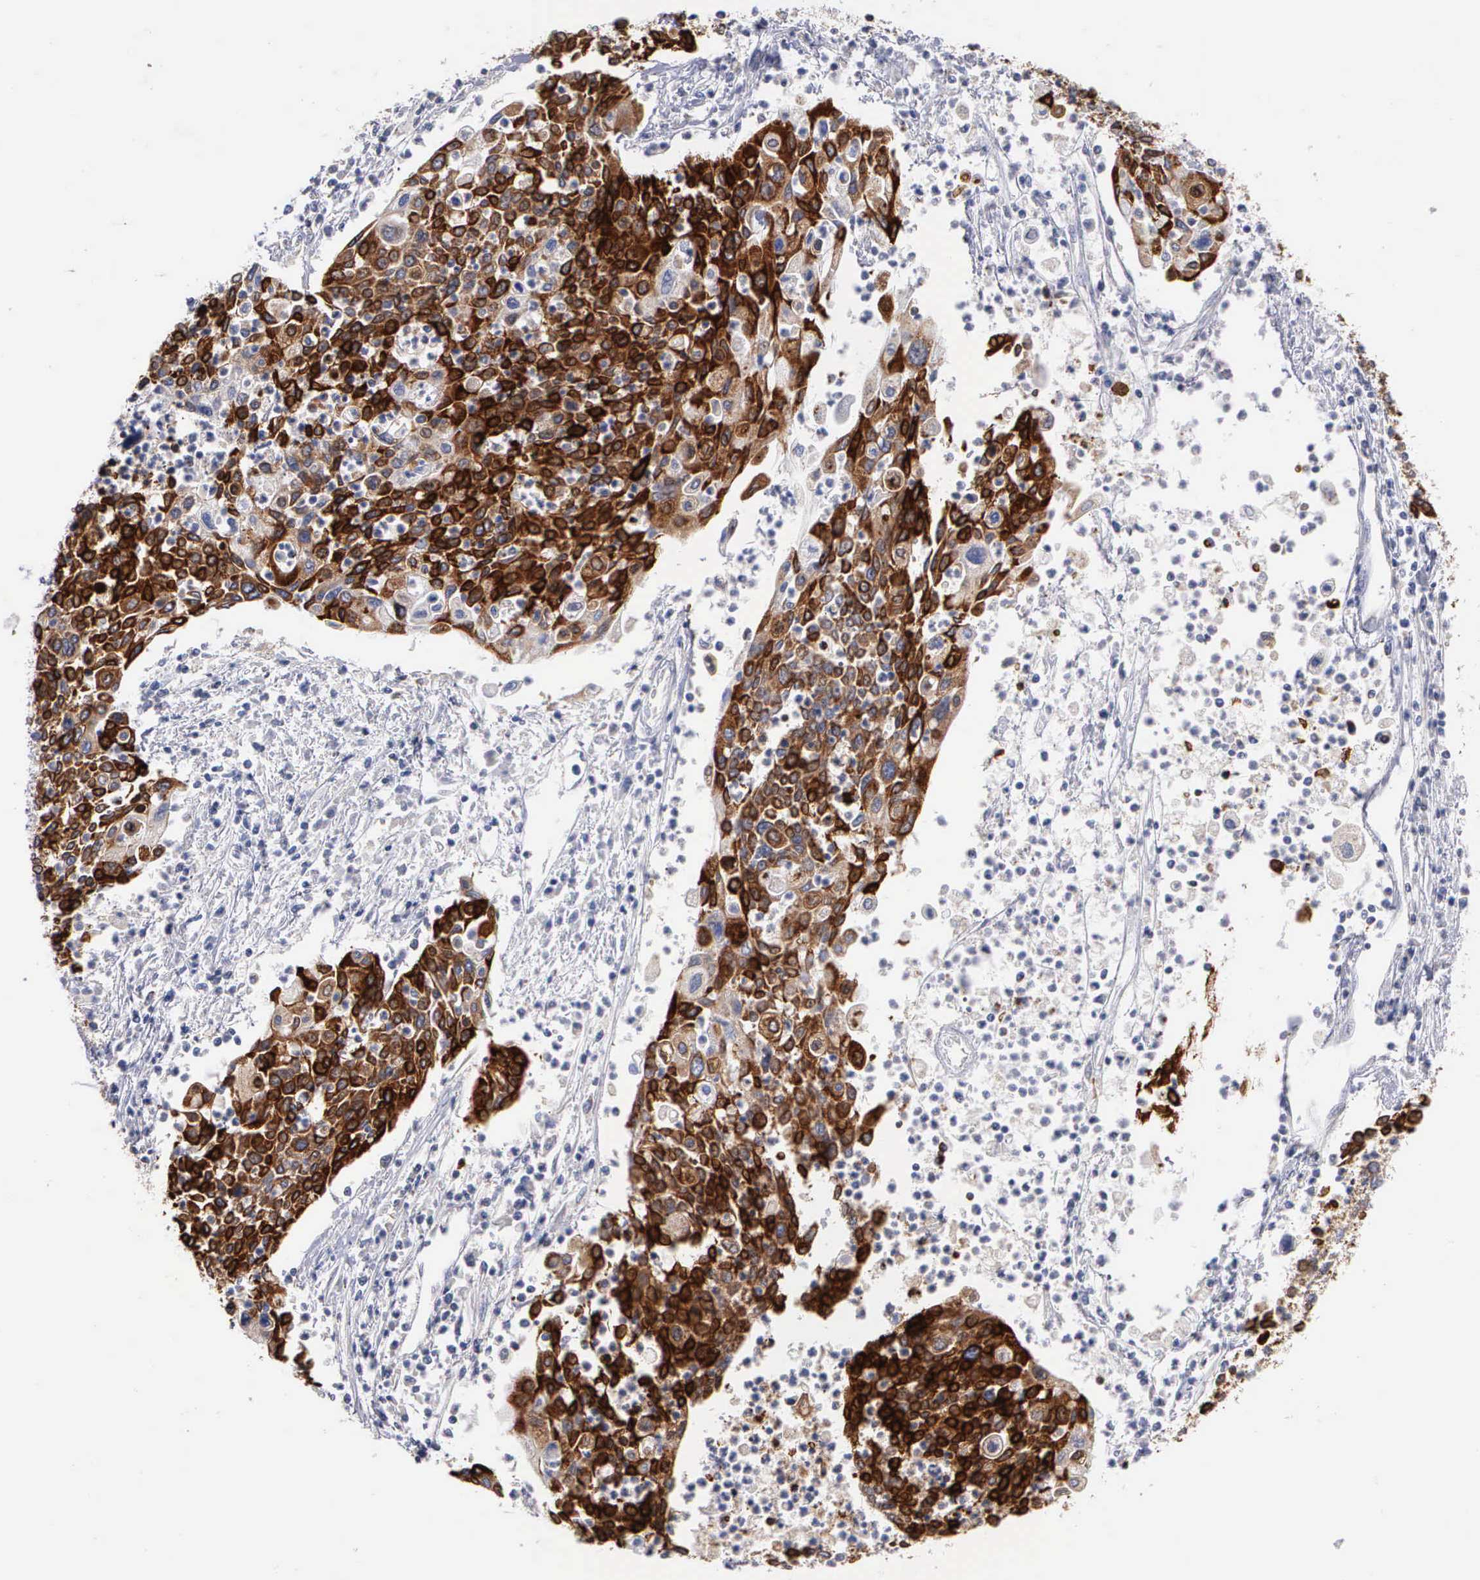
{"staining": {"intensity": "strong", "quantity": ">75%", "location": "cytoplasmic/membranous"}, "tissue": "cervical cancer", "cell_type": "Tumor cells", "image_type": "cancer", "snomed": [{"axis": "morphology", "description": "Squamous cell carcinoma, NOS"}, {"axis": "topography", "description": "Cervix"}], "caption": "Protein expression analysis of cervical cancer reveals strong cytoplasmic/membranous positivity in approximately >75% of tumor cells. The staining is performed using DAB brown chromogen to label protein expression. The nuclei are counter-stained blue using hematoxylin.", "gene": "PTGS2", "patient": {"sex": "female", "age": 40}}